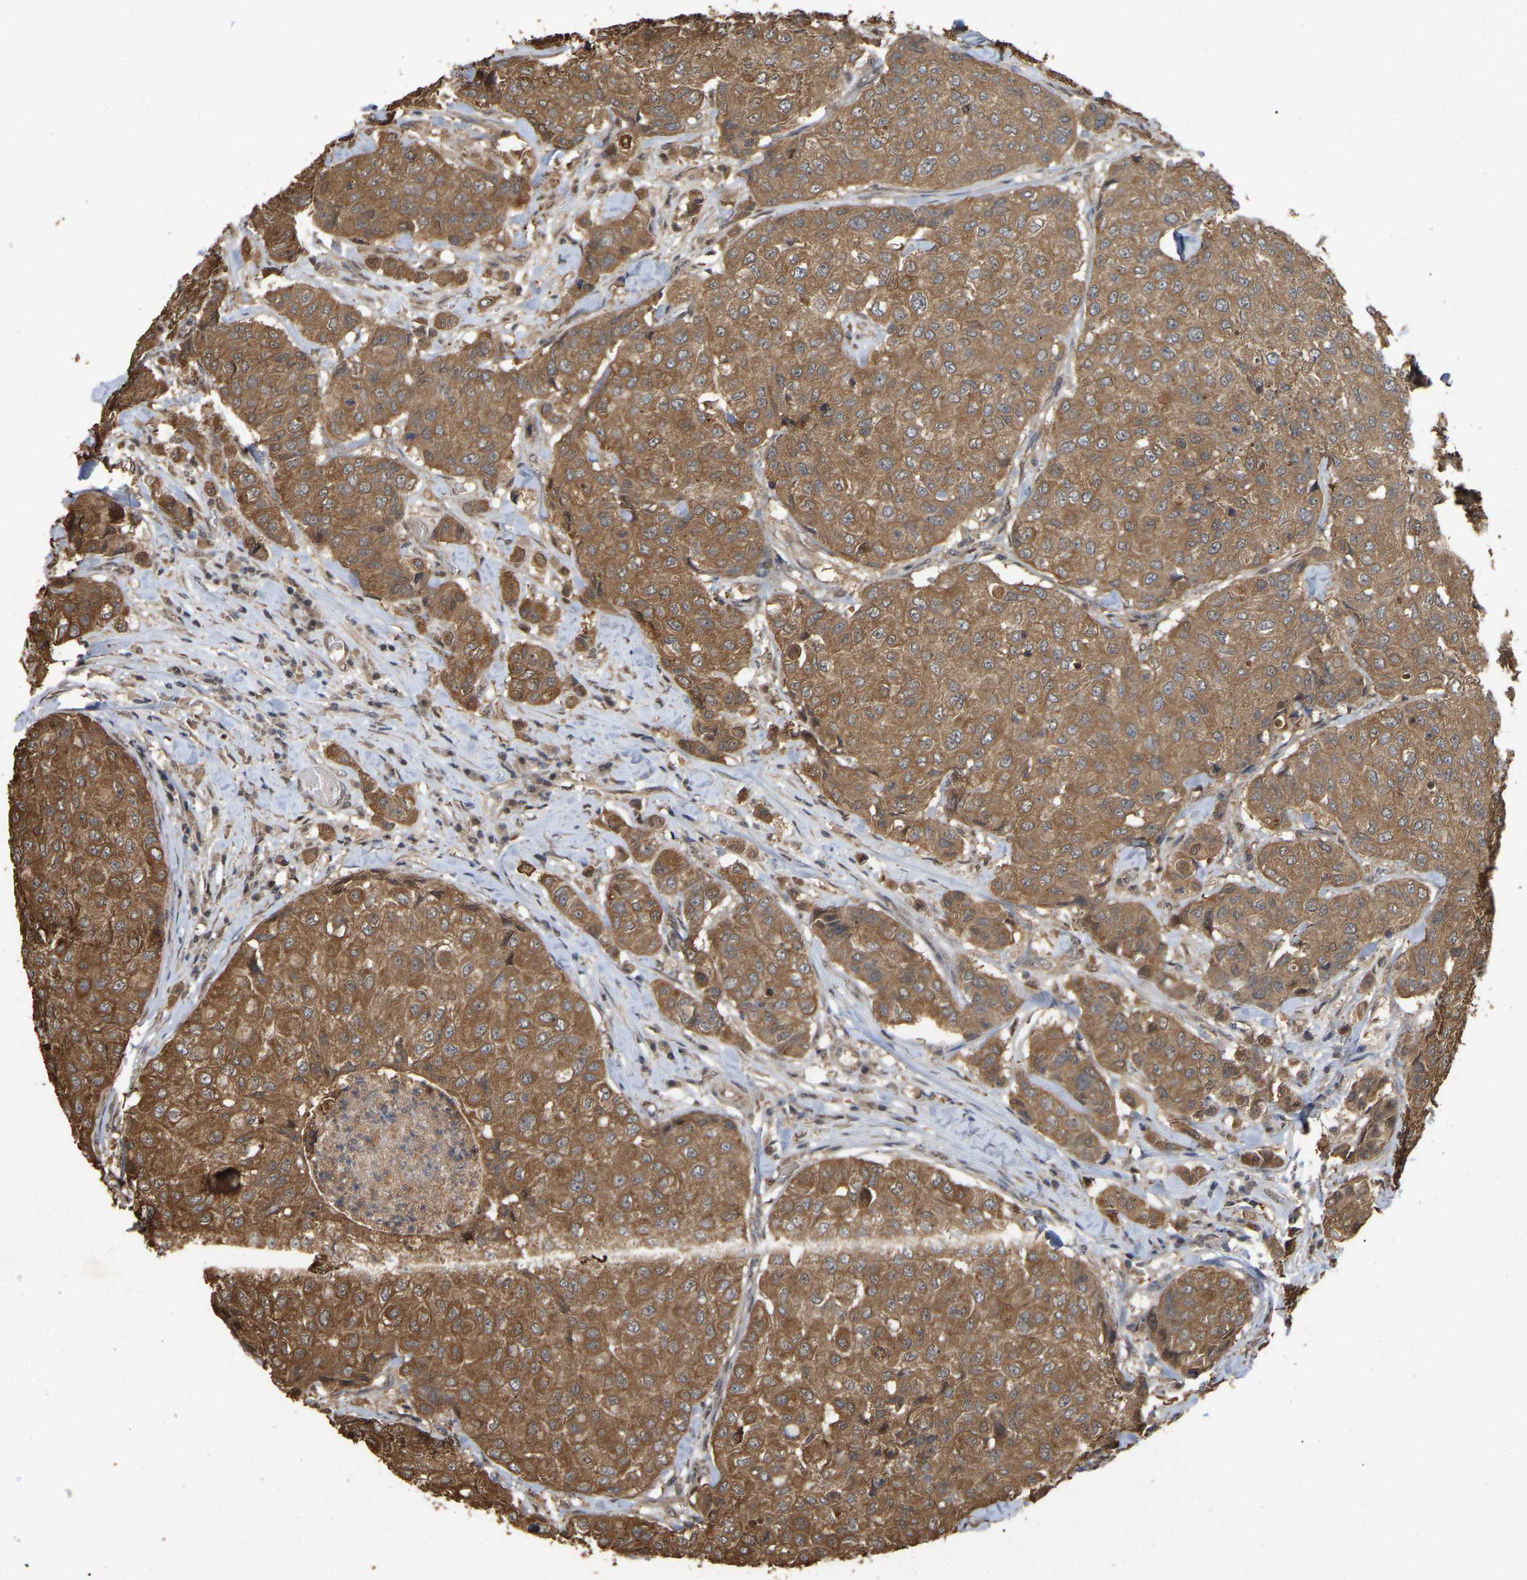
{"staining": {"intensity": "moderate", "quantity": ">75%", "location": "cytoplasmic/membranous"}, "tissue": "breast cancer", "cell_type": "Tumor cells", "image_type": "cancer", "snomed": [{"axis": "morphology", "description": "Duct carcinoma"}, {"axis": "topography", "description": "Breast"}], "caption": "Immunohistochemical staining of breast intraductal carcinoma displays moderate cytoplasmic/membranous protein positivity in approximately >75% of tumor cells.", "gene": "FAM219A", "patient": {"sex": "female", "age": 27}}